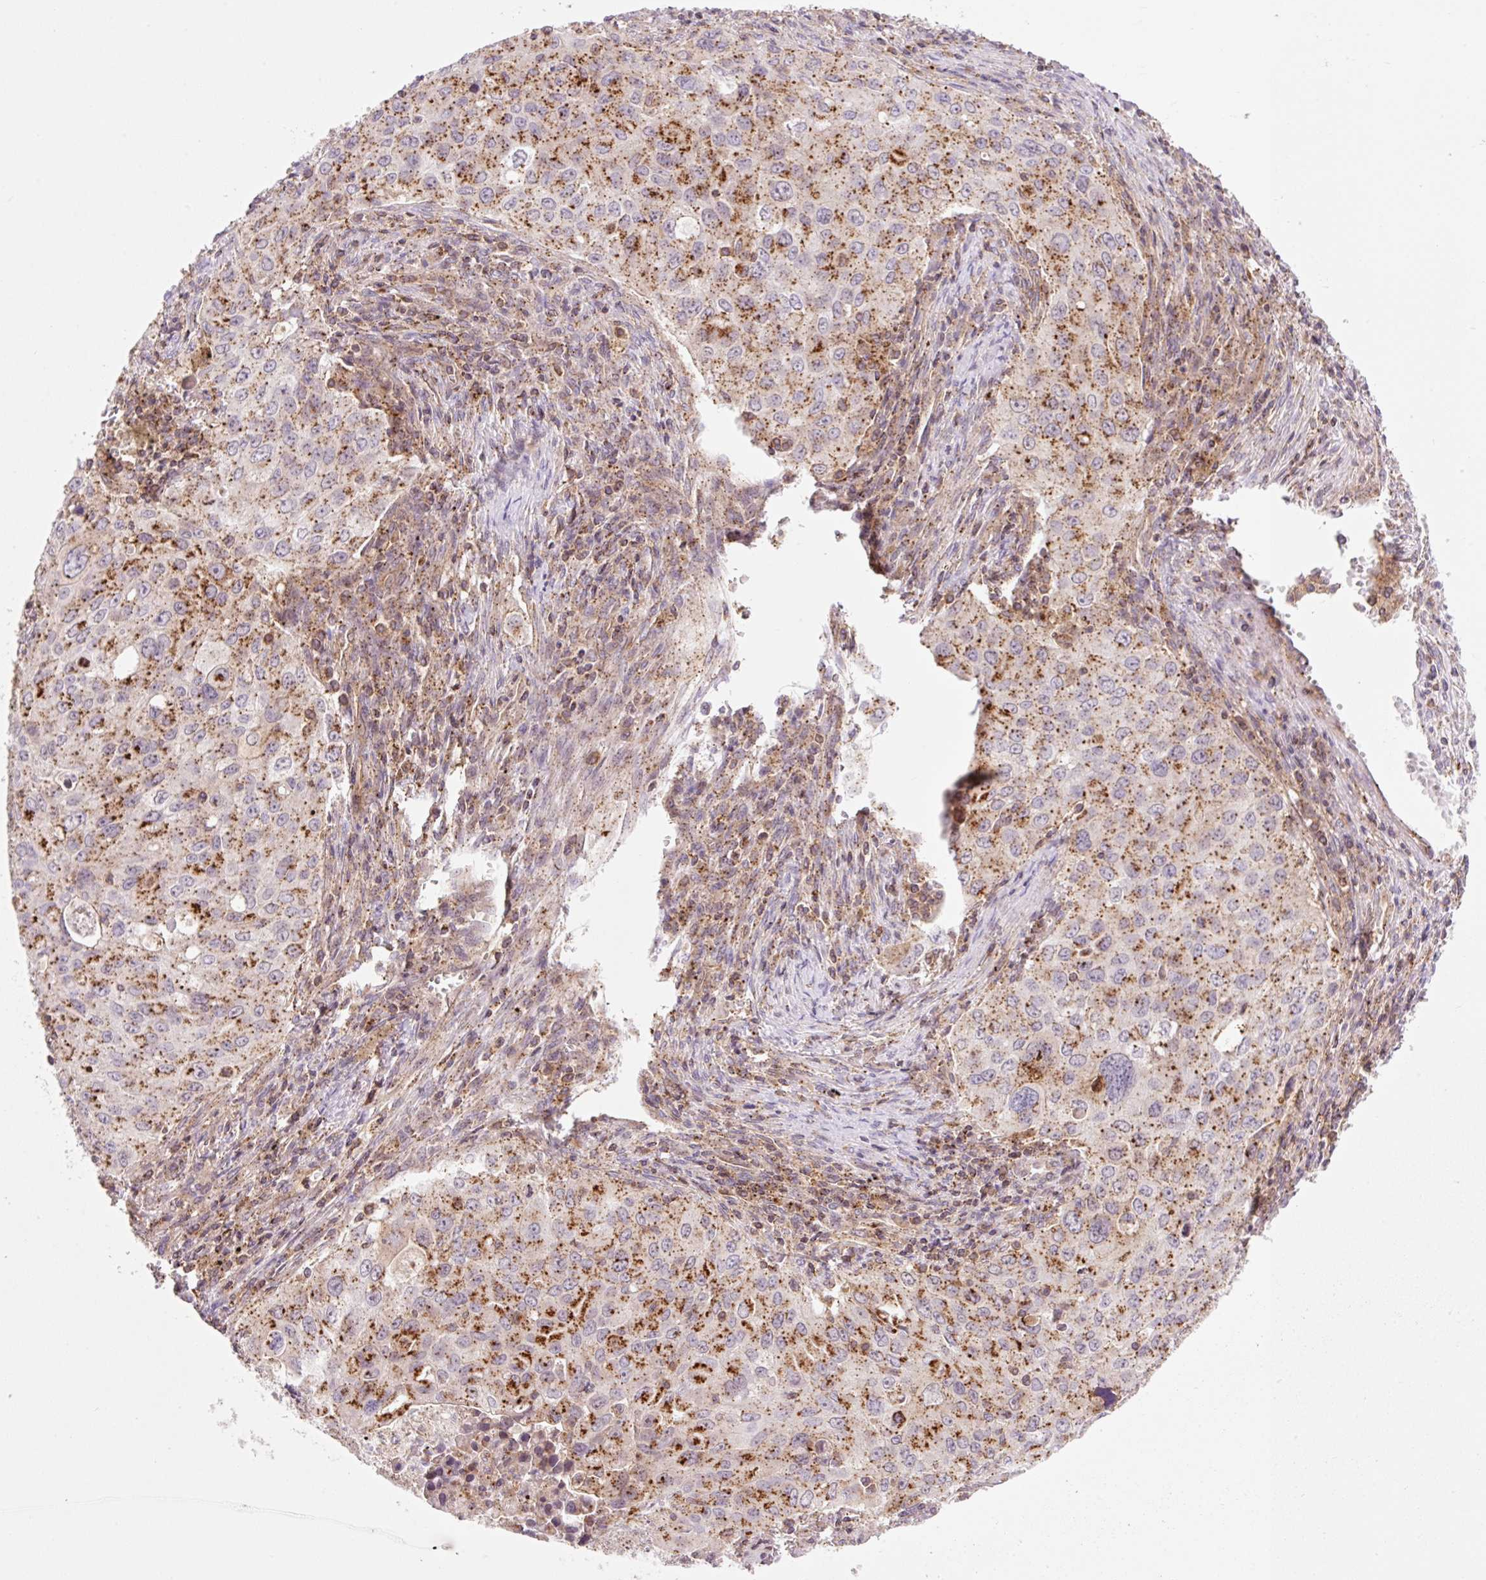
{"staining": {"intensity": "strong", "quantity": "25%-75%", "location": "cytoplasmic/membranous"}, "tissue": "lung cancer", "cell_type": "Tumor cells", "image_type": "cancer", "snomed": [{"axis": "morphology", "description": "Adenocarcinoma, NOS"}, {"axis": "morphology", "description": "Adenocarcinoma, metastatic, NOS"}, {"axis": "topography", "description": "Lymph node"}, {"axis": "topography", "description": "Lung"}], "caption": "Brown immunohistochemical staining in human metastatic adenocarcinoma (lung) exhibits strong cytoplasmic/membranous expression in about 25%-75% of tumor cells. The protein of interest is stained brown, and the nuclei are stained in blue (DAB IHC with brightfield microscopy, high magnification).", "gene": "VPS4A", "patient": {"sex": "female", "age": 42}}